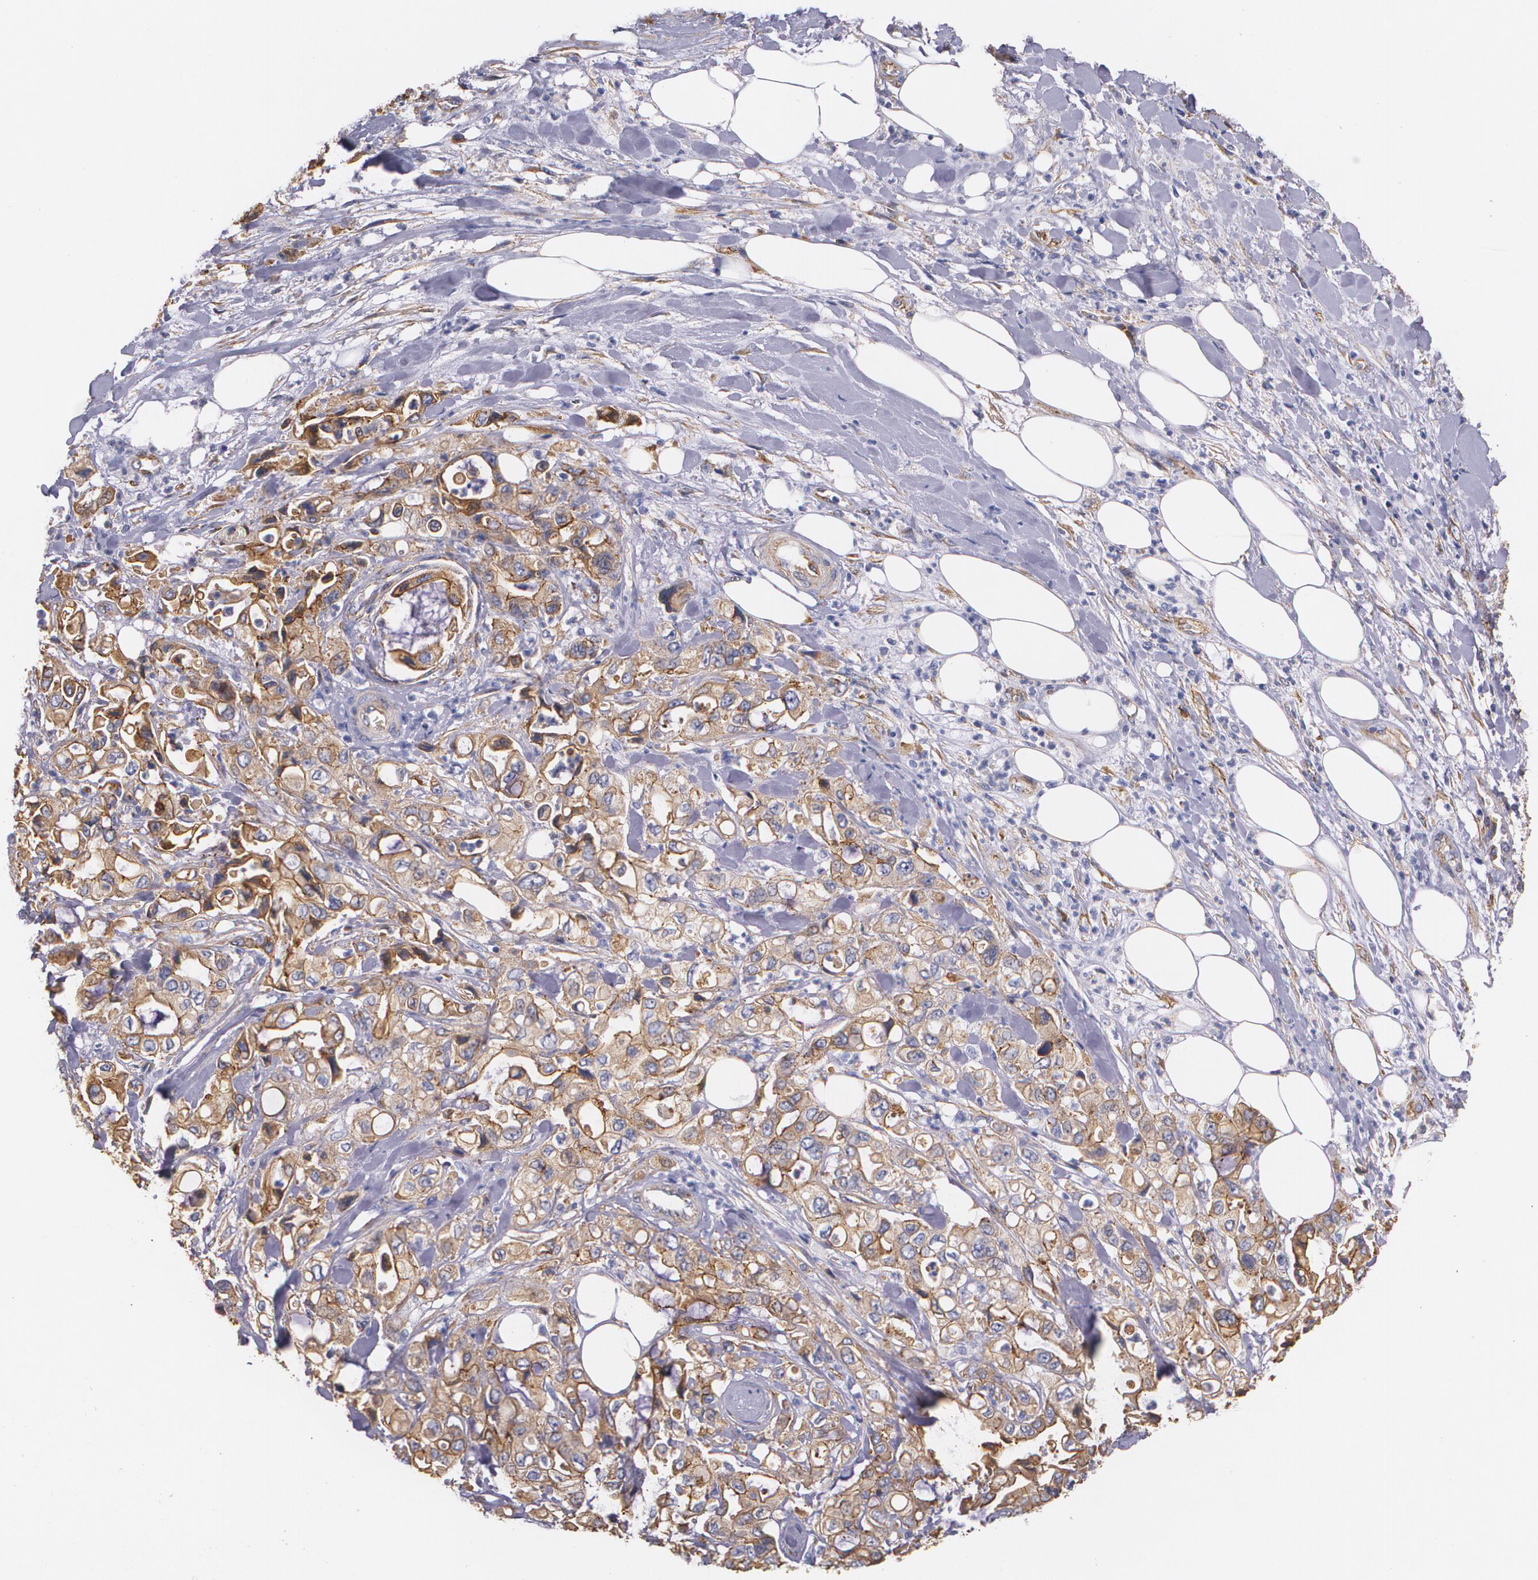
{"staining": {"intensity": "moderate", "quantity": ">75%", "location": "cytoplasmic/membranous"}, "tissue": "pancreatic cancer", "cell_type": "Tumor cells", "image_type": "cancer", "snomed": [{"axis": "morphology", "description": "Adenocarcinoma, NOS"}, {"axis": "topography", "description": "Pancreas"}], "caption": "Pancreatic cancer stained with DAB IHC demonstrates medium levels of moderate cytoplasmic/membranous staining in approximately >75% of tumor cells.", "gene": "TJP1", "patient": {"sex": "male", "age": 70}}